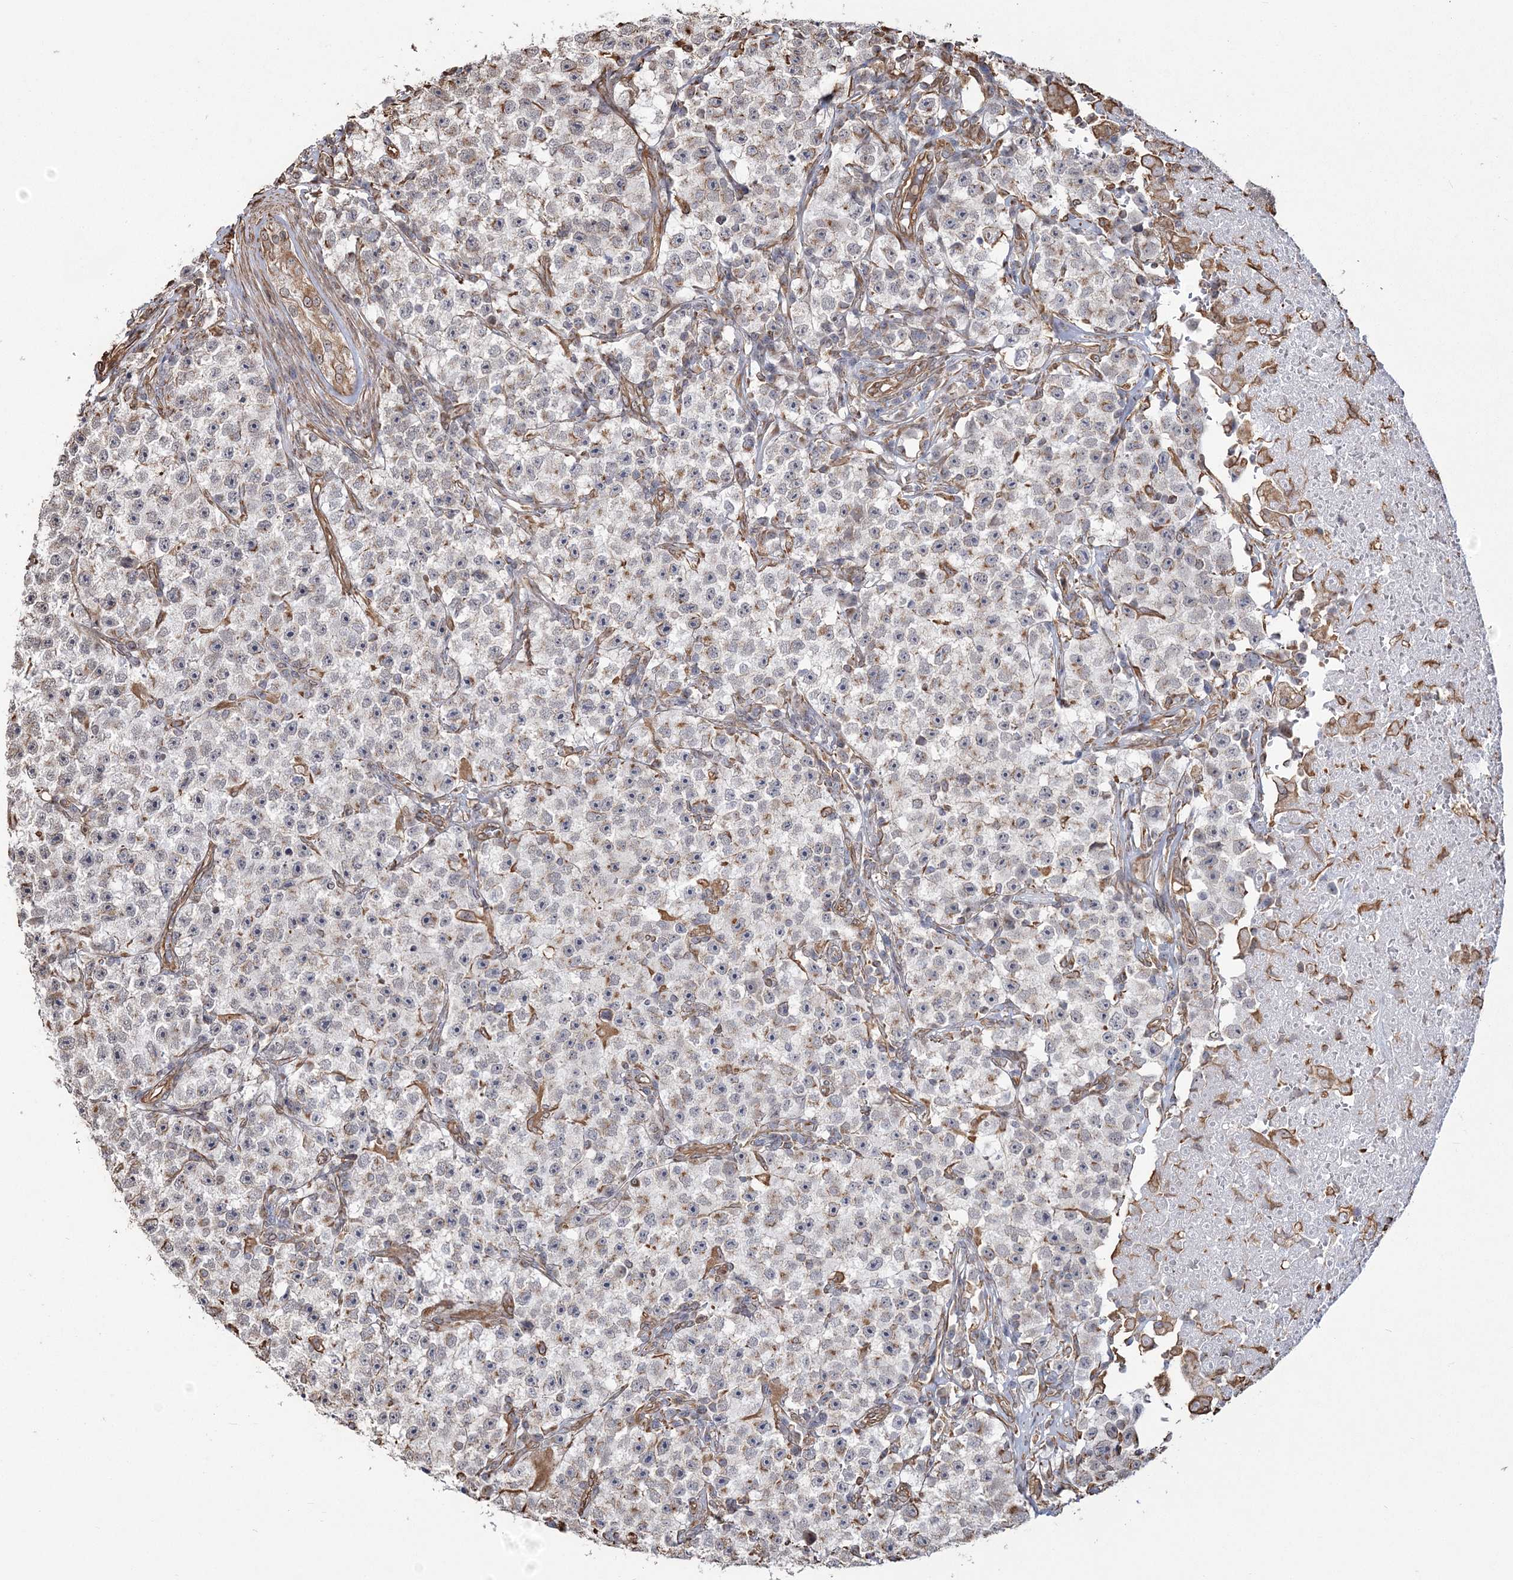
{"staining": {"intensity": "weak", "quantity": "<25%", "location": "cytoplasmic/membranous"}, "tissue": "testis cancer", "cell_type": "Tumor cells", "image_type": "cancer", "snomed": [{"axis": "morphology", "description": "Seminoma, NOS"}, {"axis": "topography", "description": "Testis"}], "caption": "DAB immunohistochemical staining of human testis seminoma exhibits no significant positivity in tumor cells.", "gene": "ATP11B", "patient": {"sex": "male", "age": 22}}